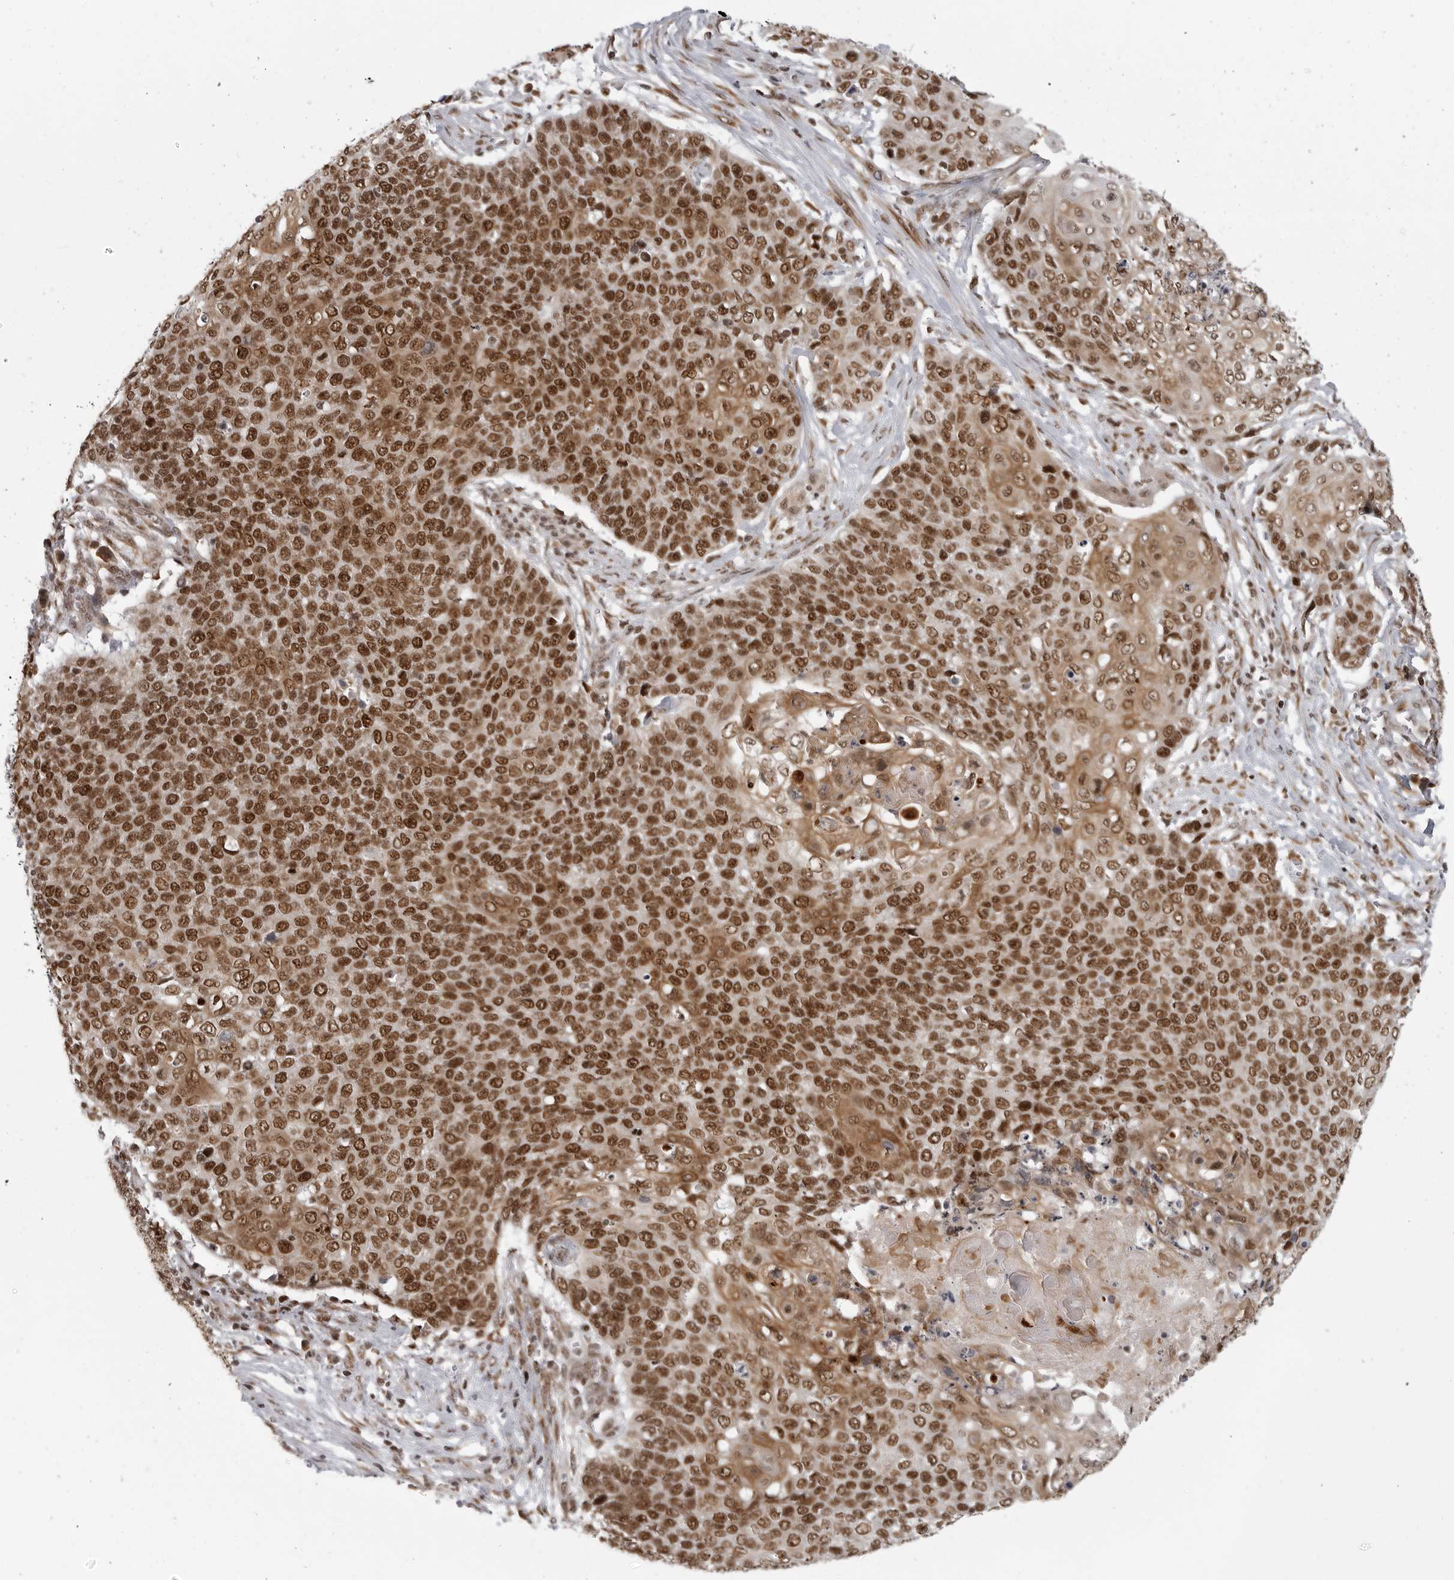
{"staining": {"intensity": "strong", "quantity": ">75%", "location": "cytoplasmic/membranous,nuclear"}, "tissue": "cervical cancer", "cell_type": "Tumor cells", "image_type": "cancer", "snomed": [{"axis": "morphology", "description": "Squamous cell carcinoma, NOS"}, {"axis": "topography", "description": "Cervix"}], "caption": "Cervical cancer (squamous cell carcinoma) stained with a brown dye reveals strong cytoplasmic/membranous and nuclear positive positivity in approximately >75% of tumor cells.", "gene": "PRDM10", "patient": {"sex": "female", "age": 39}}